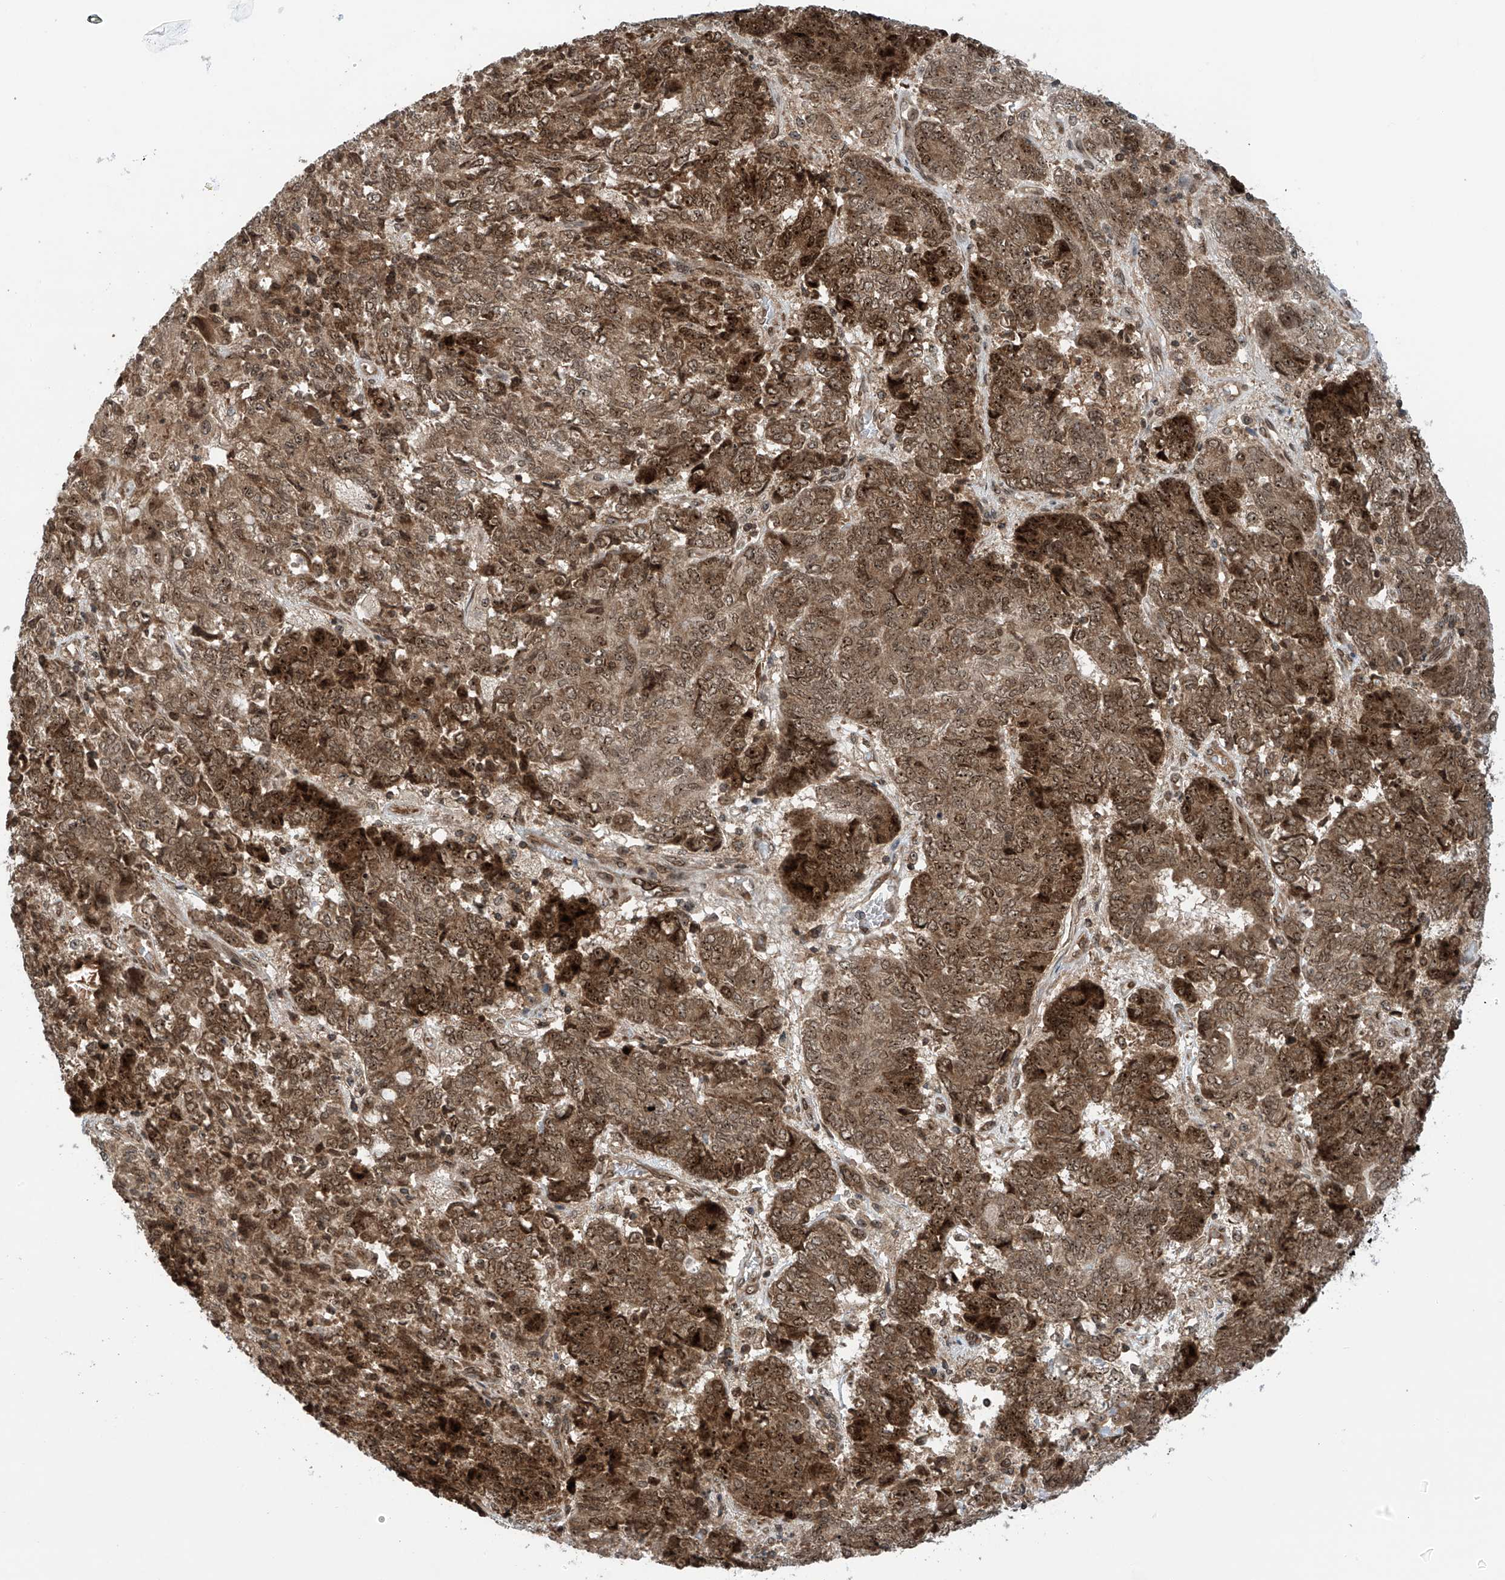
{"staining": {"intensity": "moderate", "quantity": ">75%", "location": "cytoplasmic/membranous,nuclear"}, "tissue": "endometrial cancer", "cell_type": "Tumor cells", "image_type": "cancer", "snomed": [{"axis": "morphology", "description": "Adenocarcinoma, NOS"}, {"axis": "topography", "description": "Endometrium"}], "caption": "Adenocarcinoma (endometrial) was stained to show a protein in brown. There is medium levels of moderate cytoplasmic/membranous and nuclear positivity in about >75% of tumor cells. (IHC, brightfield microscopy, high magnification).", "gene": "C1orf131", "patient": {"sex": "female", "age": 80}}